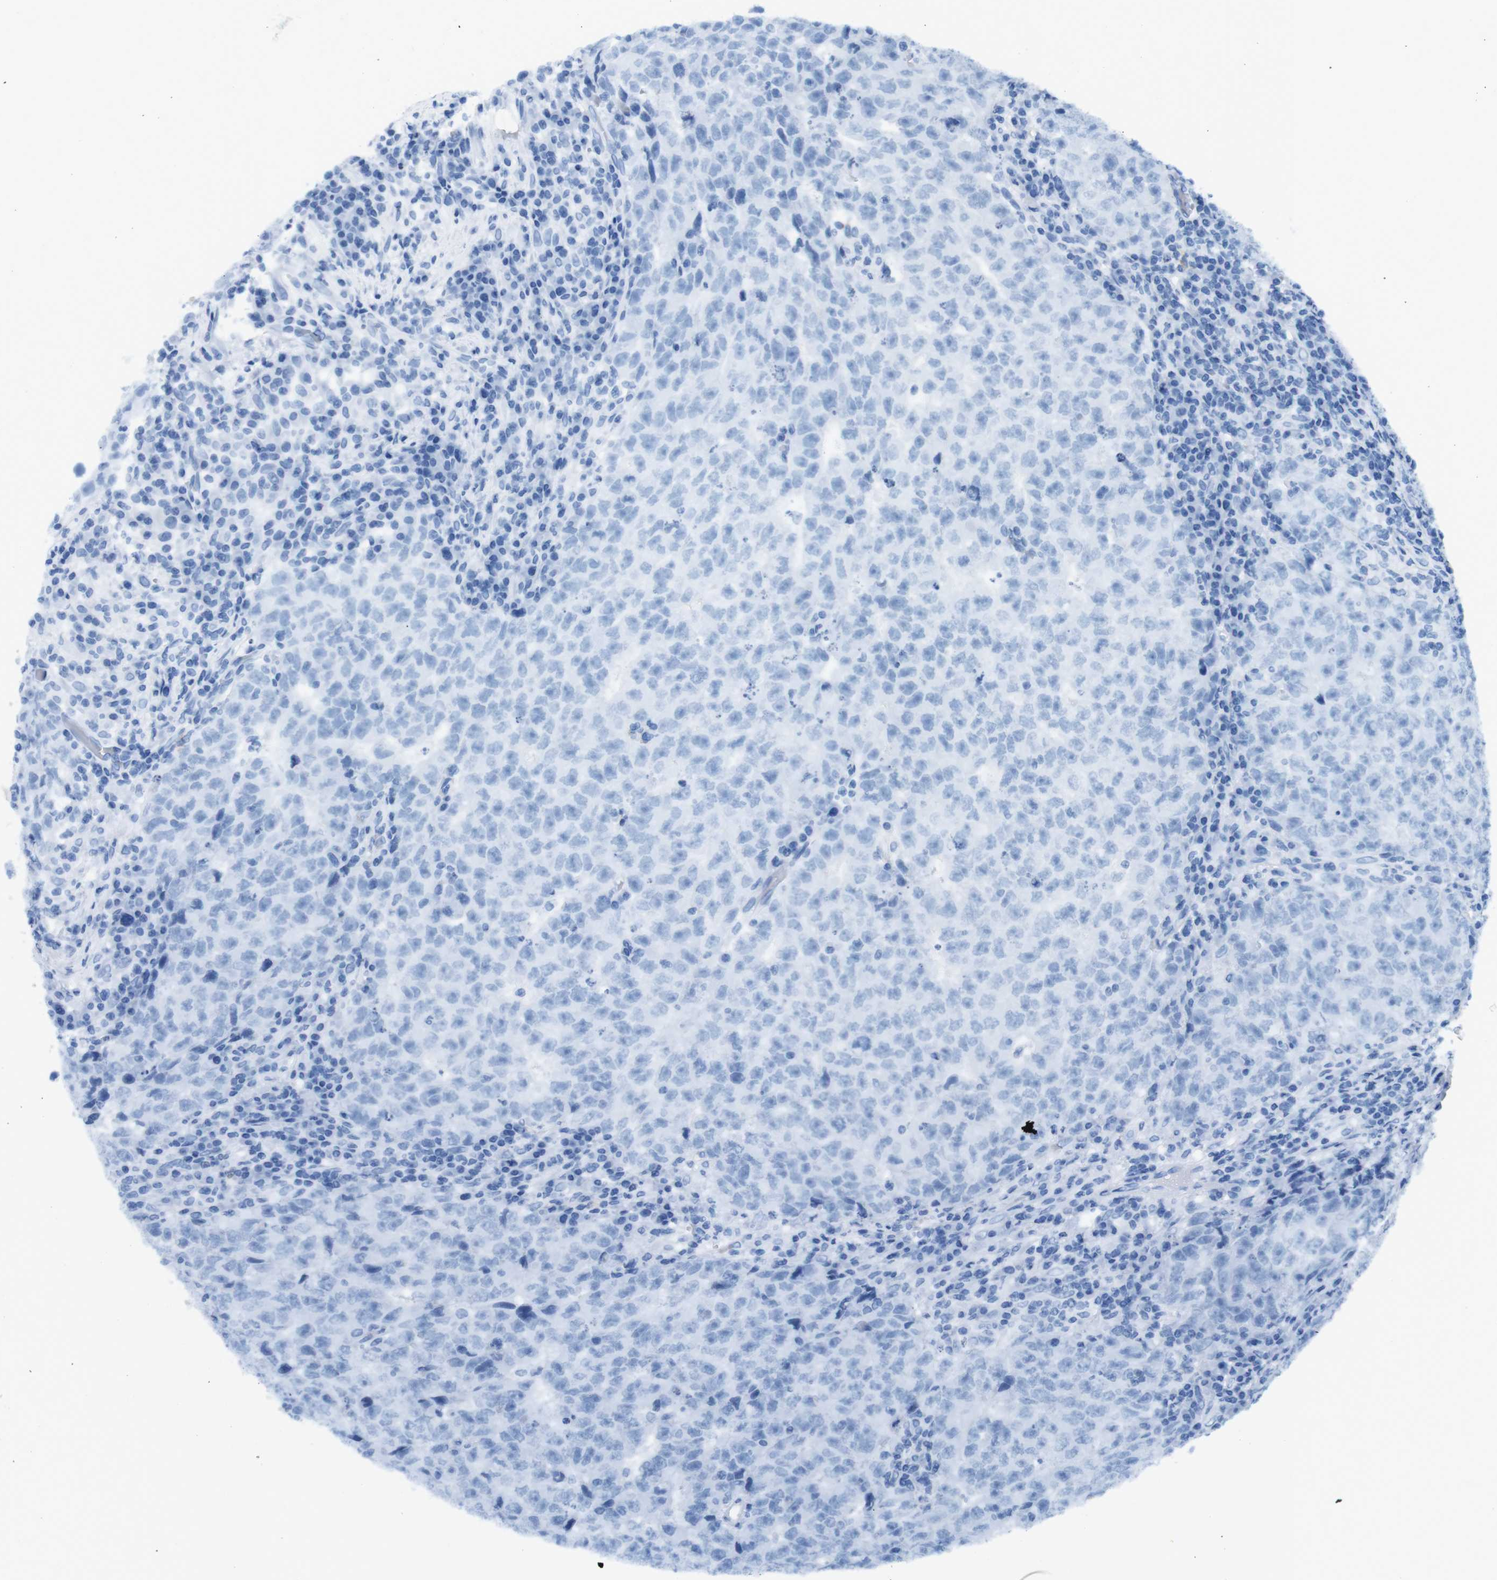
{"staining": {"intensity": "negative", "quantity": "none", "location": "none"}, "tissue": "testis cancer", "cell_type": "Tumor cells", "image_type": "cancer", "snomed": [{"axis": "morphology", "description": "Necrosis, NOS"}, {"axis": "morphology", "description": "Carcinoma, Embryonal, NOS"}, {"axis": "topography", "description": "Testis"}], "caption": "Testis embryonal carcinoma stained for a protein using immunohistochemistry (IHC) reveals no staining tumor cells.", "gene": "TNFRSF4", "patient": {"sex": "male", "age": 19}}